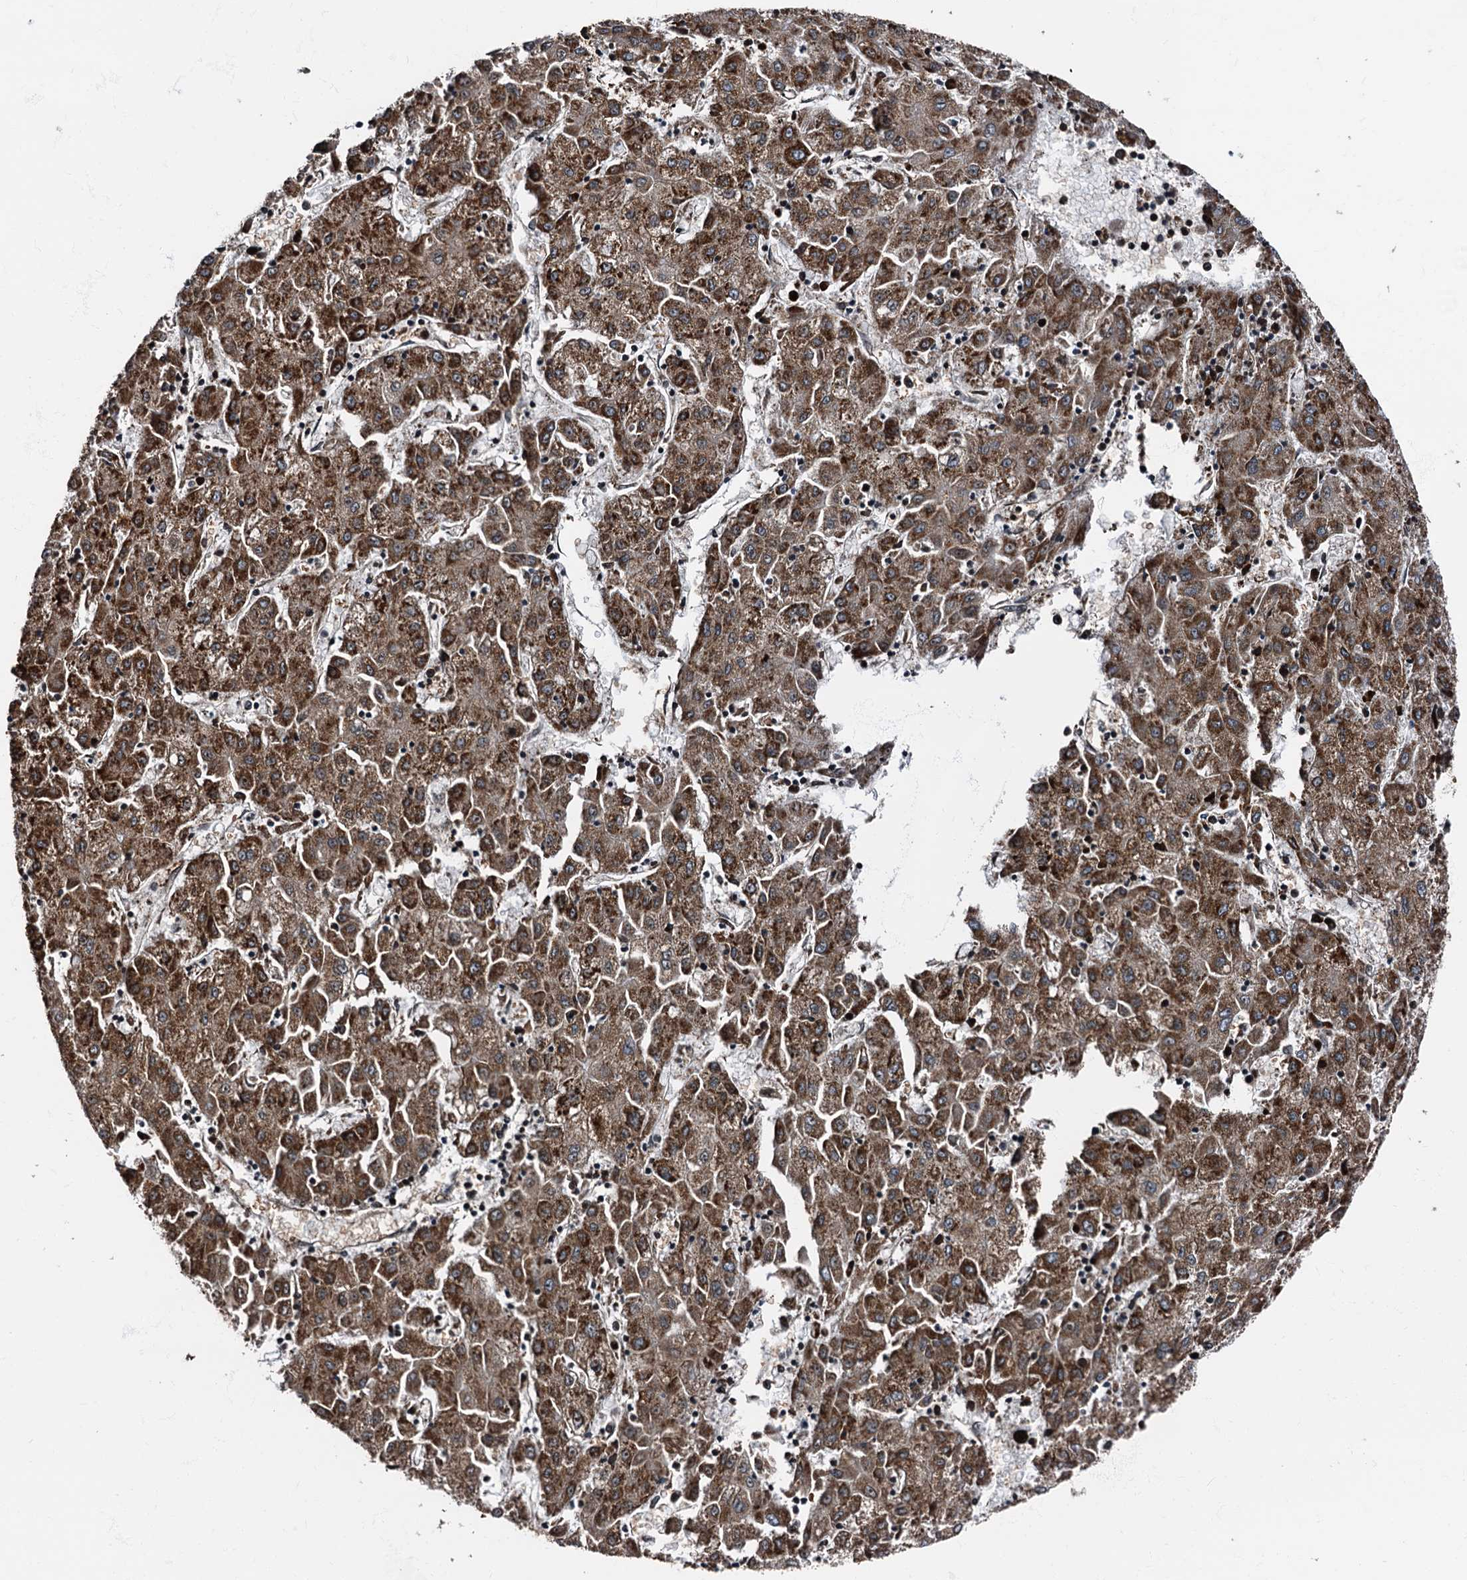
{"staining": {"intensity": "strong", "quantity": ">75%", "location": "cytoplasmic/membranous"}, "tissue": "liver cancer", "cell_type": "Tumor cells", "image_type": "cancer", "snomed": [{"axis": "morphology", "description": "Carcinoma, Hepatocellular, NOS"}, {"axis": "topography", "description": "Liver"}], "caption": "Human hepatocellular carcinoma (liver) stained for a protein (brown) shows strong cytoplasmic/membranous positive expression in approximately >75% of tumor cells.", "gene": "ATP2C1", "patient": {"sex": "male", "age": 72}}